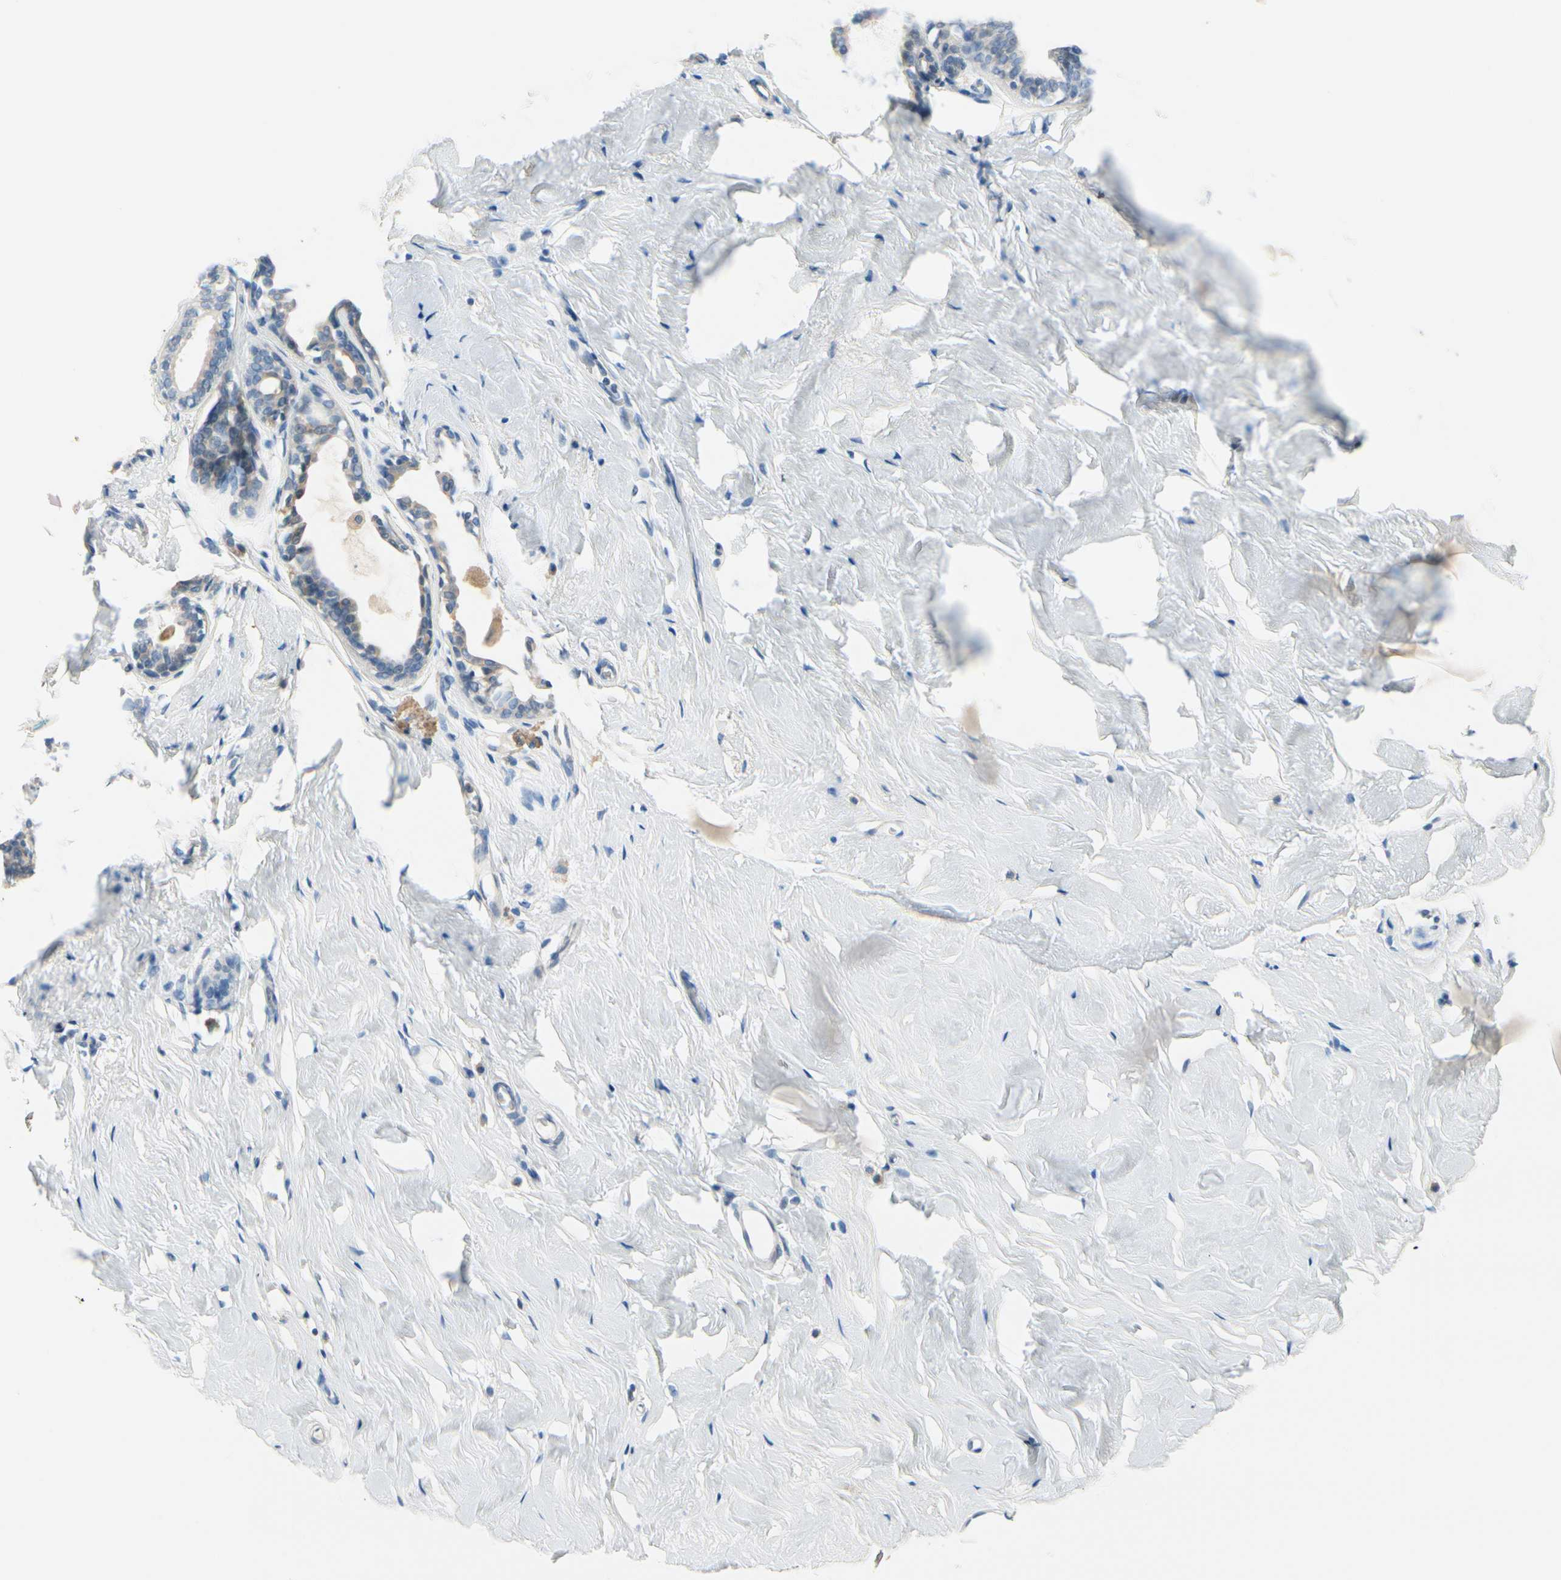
{"staining": {"intensity": "negative", "quantity": "none", "location": "none"}, "tissue": "breast", "cell_type": "Adipocytes", "image_type": "normal", "snomed": [{"axis": "morphology", "description": "Normal tissue, NOS"}, {"axis": "topography", "description": "Breast"}], "caption": "DAB immunohistochemical staining of normal human breast displays no significant expression in adipocytes.", "gene": "FCER2", "patient": {"sex": "female", "age": 75}}